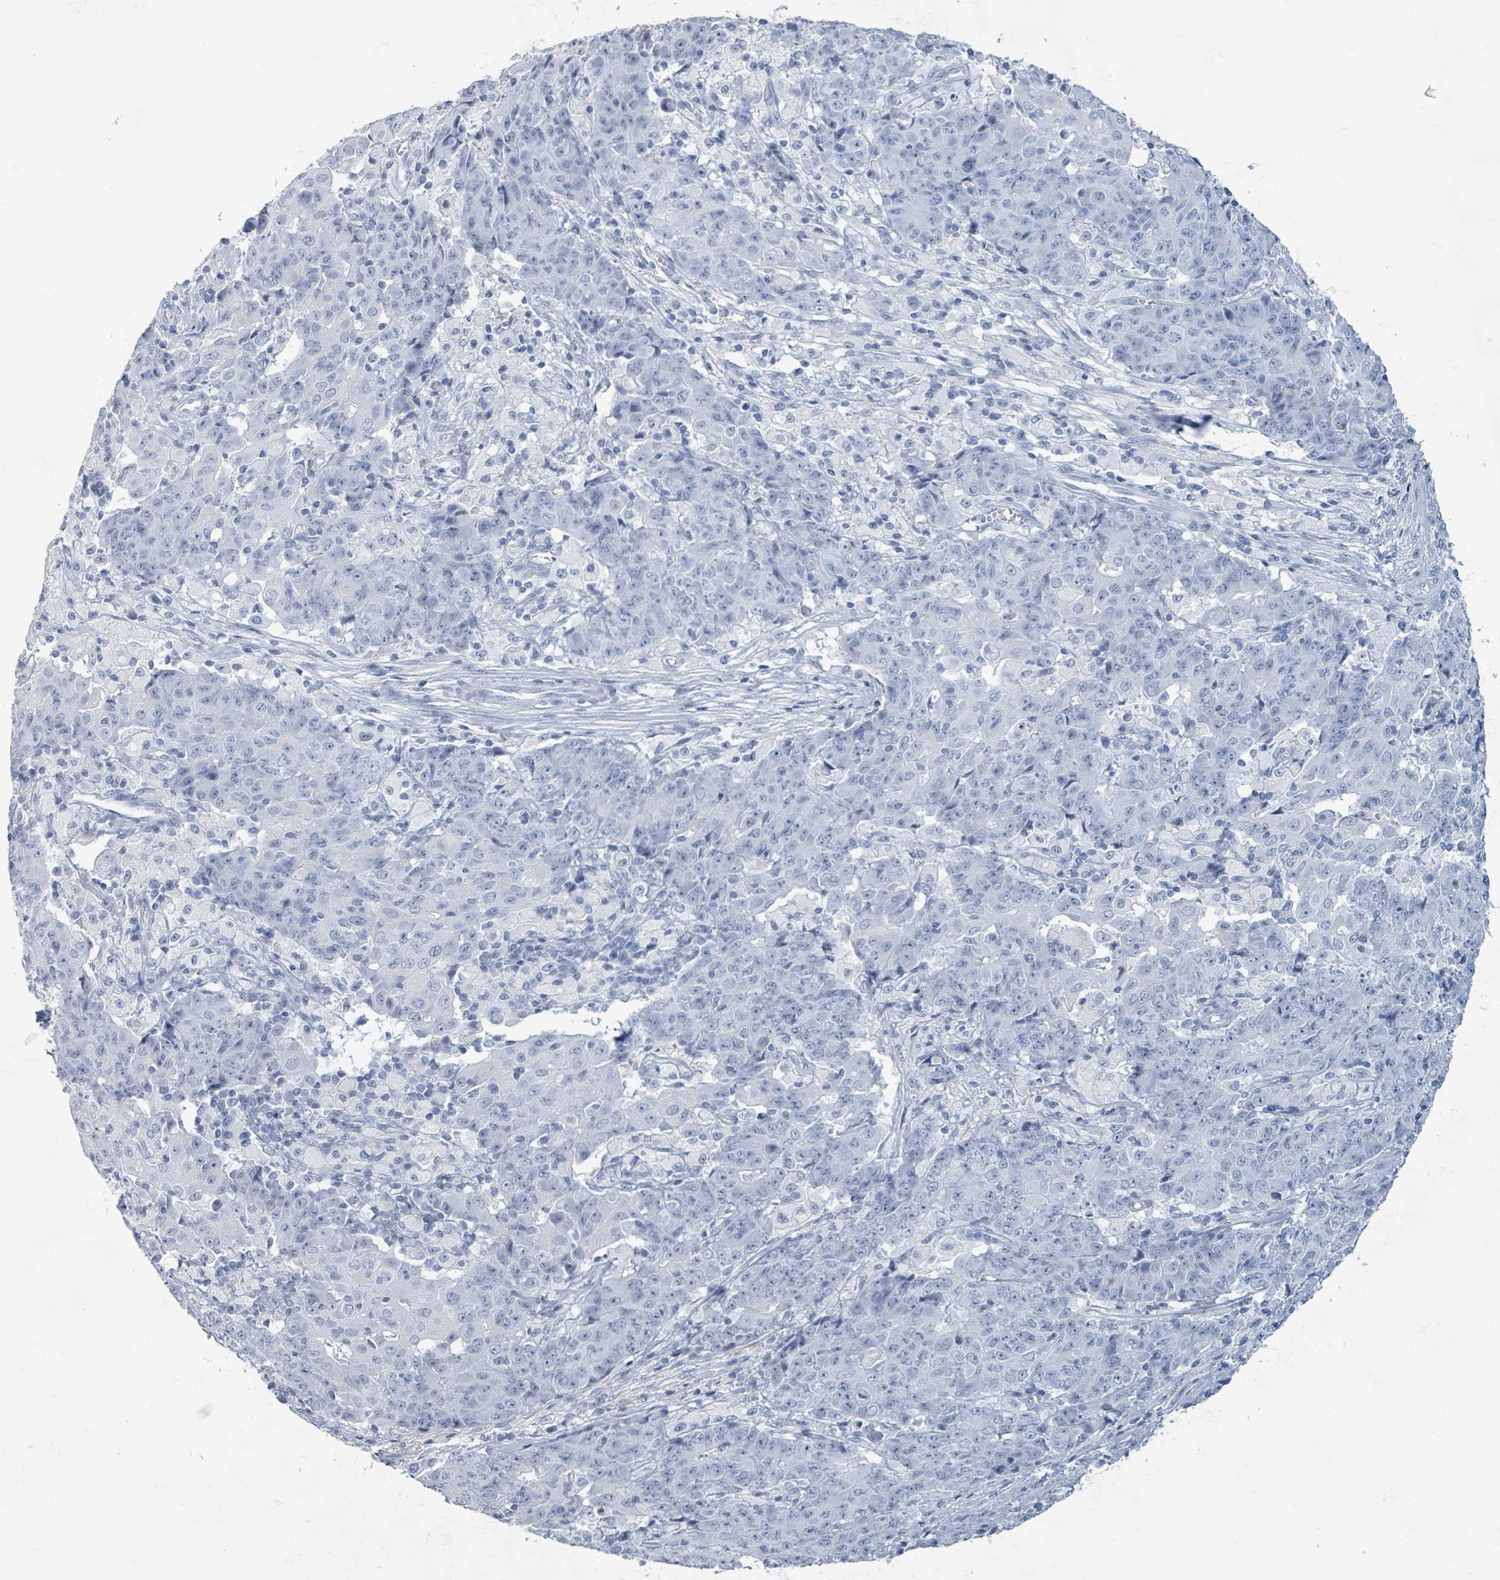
{"staining": {"intensity": "negative", "quantity": "none", "location": "none"}, "tissue": "ovarian cancer", "cell_type": "Tumor cells", "image_type": "cancer", "snomed": [{"axis": "morphology", "description": "Carcinoma, endometroid"}, {"axis": "topography", "description": "Ovary"}], "caption": "High power microscopy photomicrograph of an immunohistochemistry micrograph of endometroid carcinoma (ovarian), revealing no significant expression in tumor cells.", "gene": "TAS2R1", "patient": {"sex": "female", "age": 42}}